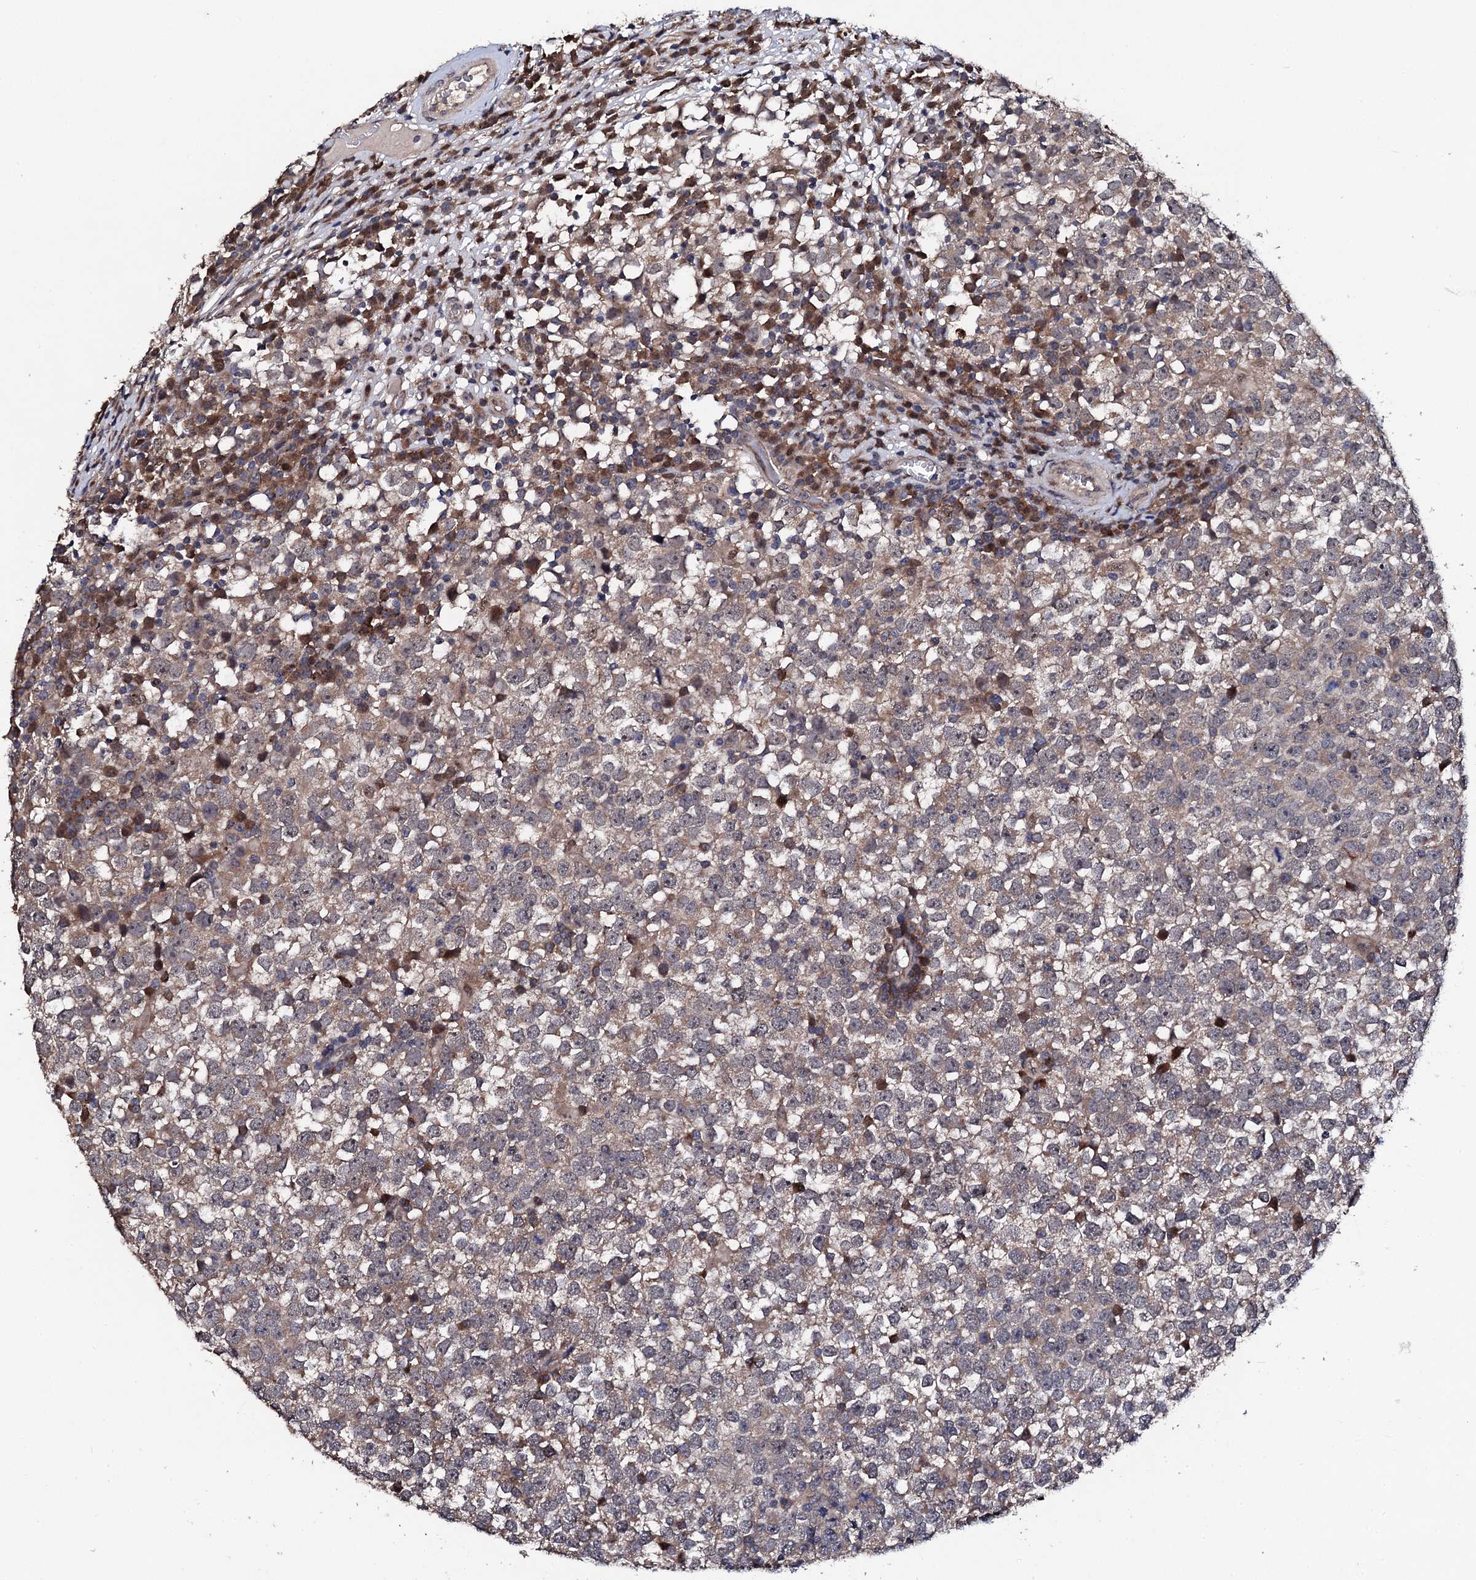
{"staining": {"intensity": "weak", "quantity": "<25%", "location": "cytoplasmic/membranous"}, "tissue": "testis cancer", "cell_type": "Tumor cells", "image_type": "cancer", "snomed": [{"axis": "morphology", "description": "Seminoma, NOS"}, {"axis": "topography", "description": "Testis"}], "caption": "DAB immunohistochemical staining of testis seminoma demonstrates no significant staining in tumor cells. The staining is performed using DAB brown chromogen with nuclei counter-stained in using hematoxylin.", "gene": "IP6K1", "patient": {"sex": "male", "age": 65}}